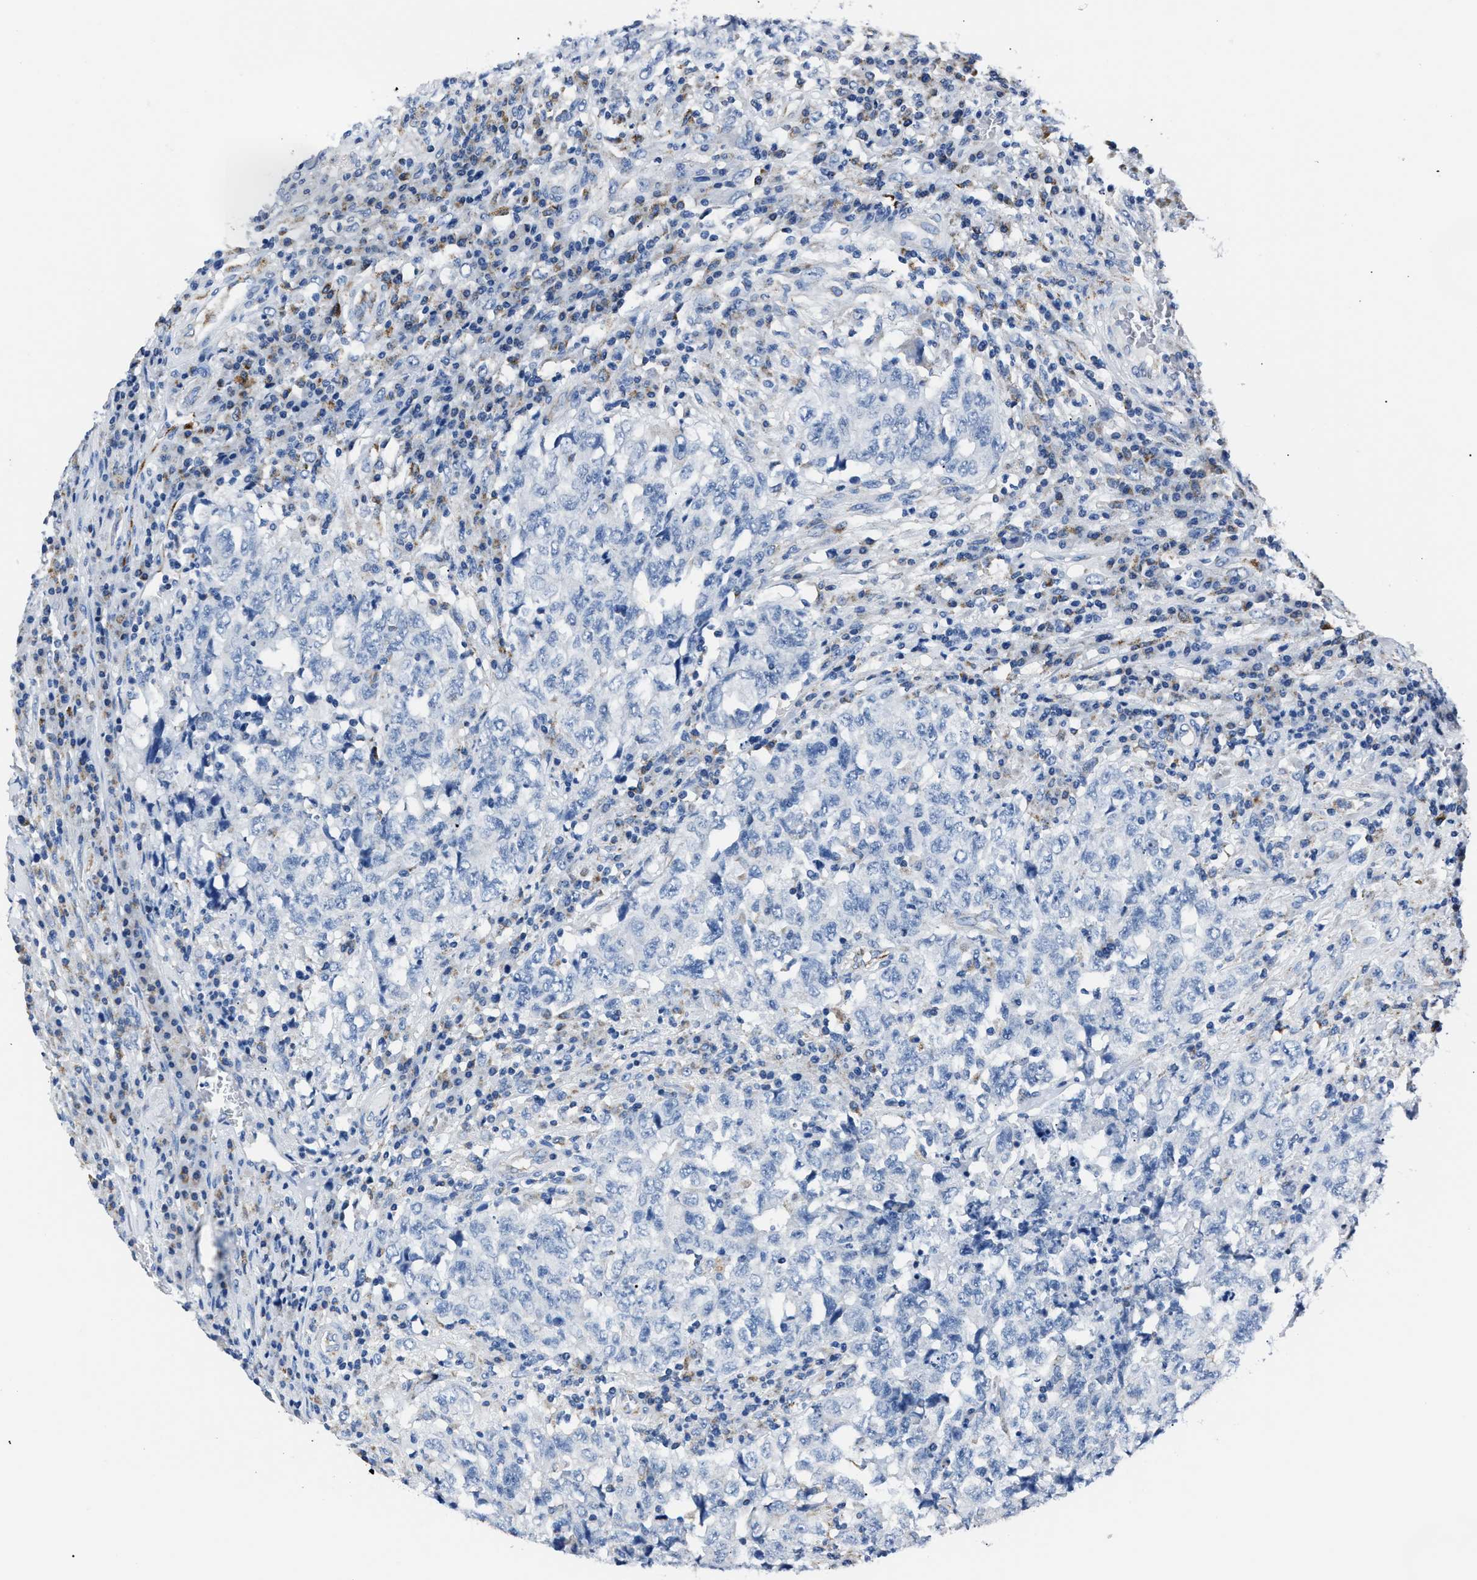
{"staining": {"intensity": "negative", "quantity": "none", "location": "none"}, "tissue": "testis cancer", "cell_type": "Tumor cells", "image_type": "cancer", "snomed": [{"axis": "morphology", "description": "Necrosis, NOS"}, {"axis": "morphology", "description": "Carcinoma, Embryonal, NOS"}, {"axis": "topography", "description": "Testis"}], "caption": "Tumor cells are negative for brown protein staining in testis cancer (embryonal carcinoma).", "gene": "AMACR", "patient": {"sex": "male", "age": 19}}